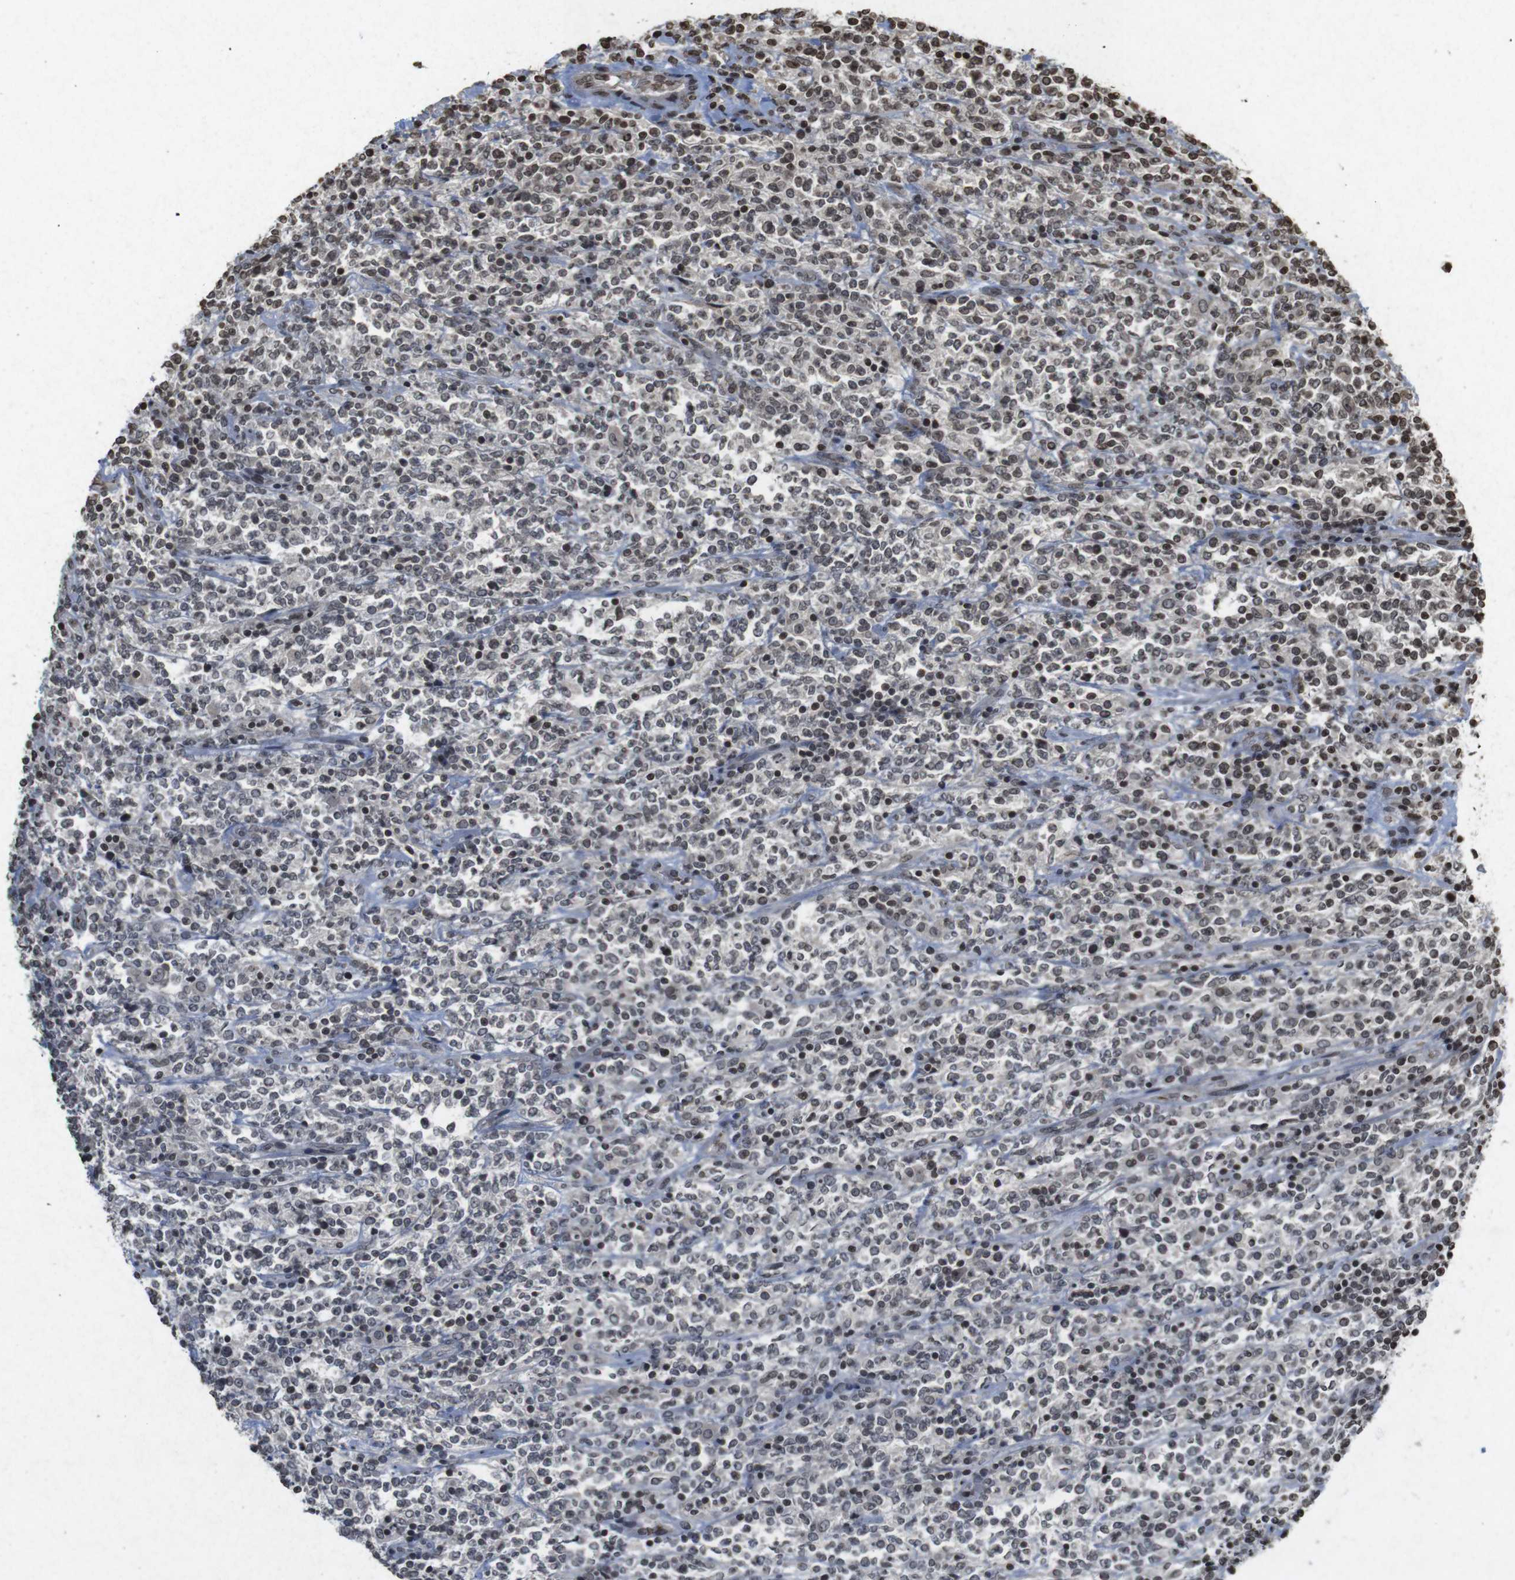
{"staining": {"intensity": "moderate", "quantity": "<25%", "location": "nuclear"}, "tissue": "lymphoma", "cell_type": "Tumor cells", "image_type": "cancer", "snomed": [{"axis": "morphology", "description": "Malignant lymphoma, non-Hodgkin's type, High grade"}, {"axis": "topography", "description": "Soft tissue"}], "caption": "High-grade malignant lymphoma, non-Hodgkin's type stained with DAB (3,3'-diaminobenzidine) immunohistochemistry (IHC) exhibits low levels of moderate nuclear positivity in approximately <25% of tumor cells.", "gene": "FOXA3", "patient": {"sex": "male", "age": 18}}